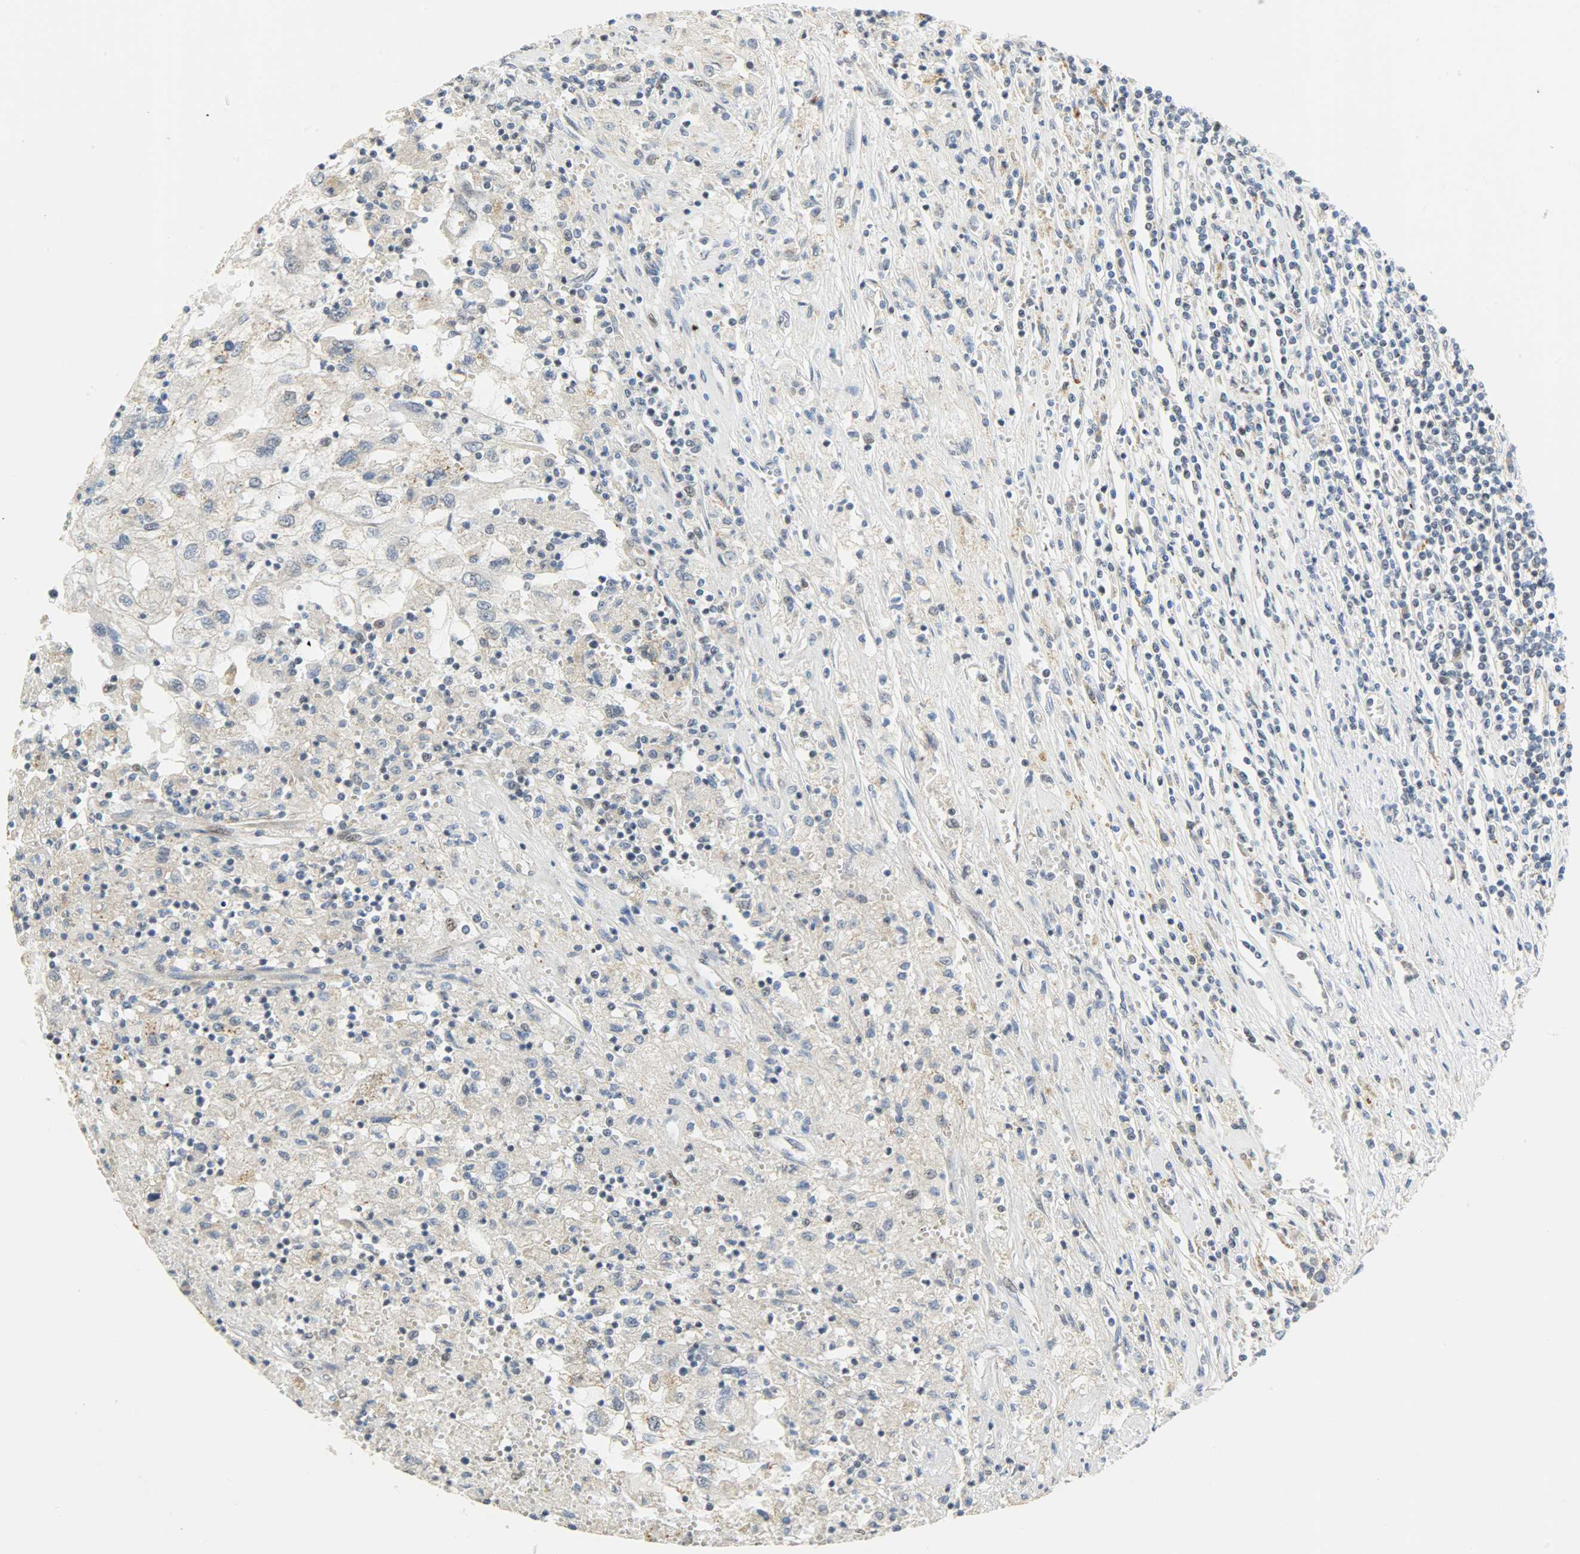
{"staining": {"intensity": "negative", "quantity": "none", "location": "none"}, "tissue": "renal cancer", "cell_type": "Tumor cells", "image_type": "cancer", "snomed": [{"axis": "morphology", "description": "Normal tissue, NOS"}, {"axis": "morphology", "description": "Adenocarcinoma, NOS"}, {"axis": "topography", "description": "Kidney"}], "caption": "An immunohistochemistry image of adenocarcinoma (renal) is shown. There is no staining in tumor cells of adenocarcinoma (renal).", "gene": "GIT2", "patient": {"sex": "male", "age": 71}}